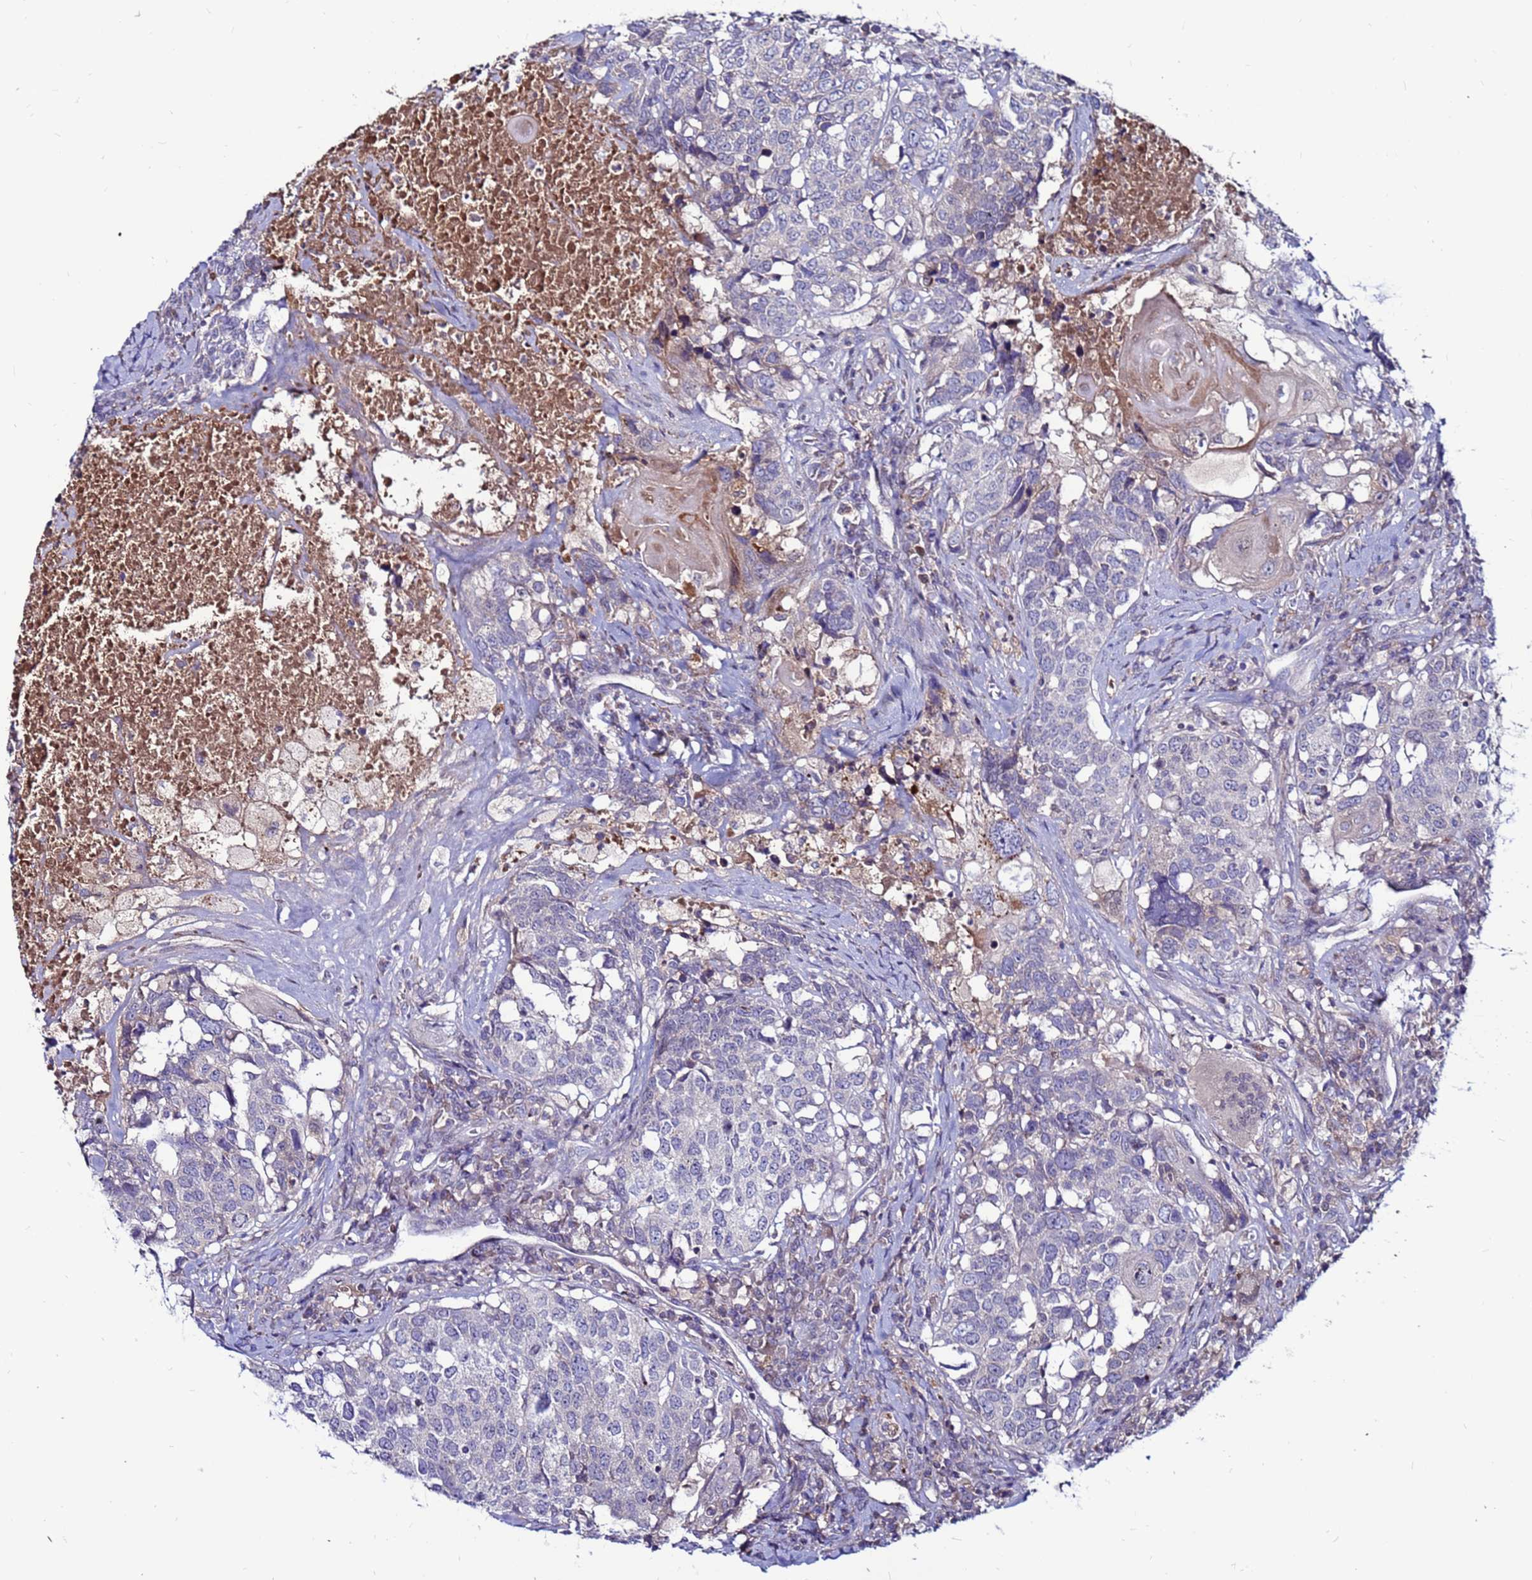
{"staining": {"intensity": "negative", "quantity": "none", "location": "none"}, "tissue": "head and neck cancer", "cell_type": "Tumor cells", "image_type": "cancer", "snomed": [{"axis": "morphology", "description": "Squamous cell carcinoma, NOS"}, {"axis": "topography", "description": "Head-Neck"}], "caption": "Human head and neck cancer (squamous cell carcinoma) stained for a protein using IHC shows no expression in tumor cells.", "gene": "CCDC71", "patient": {"sex": "male", "age": 66}}